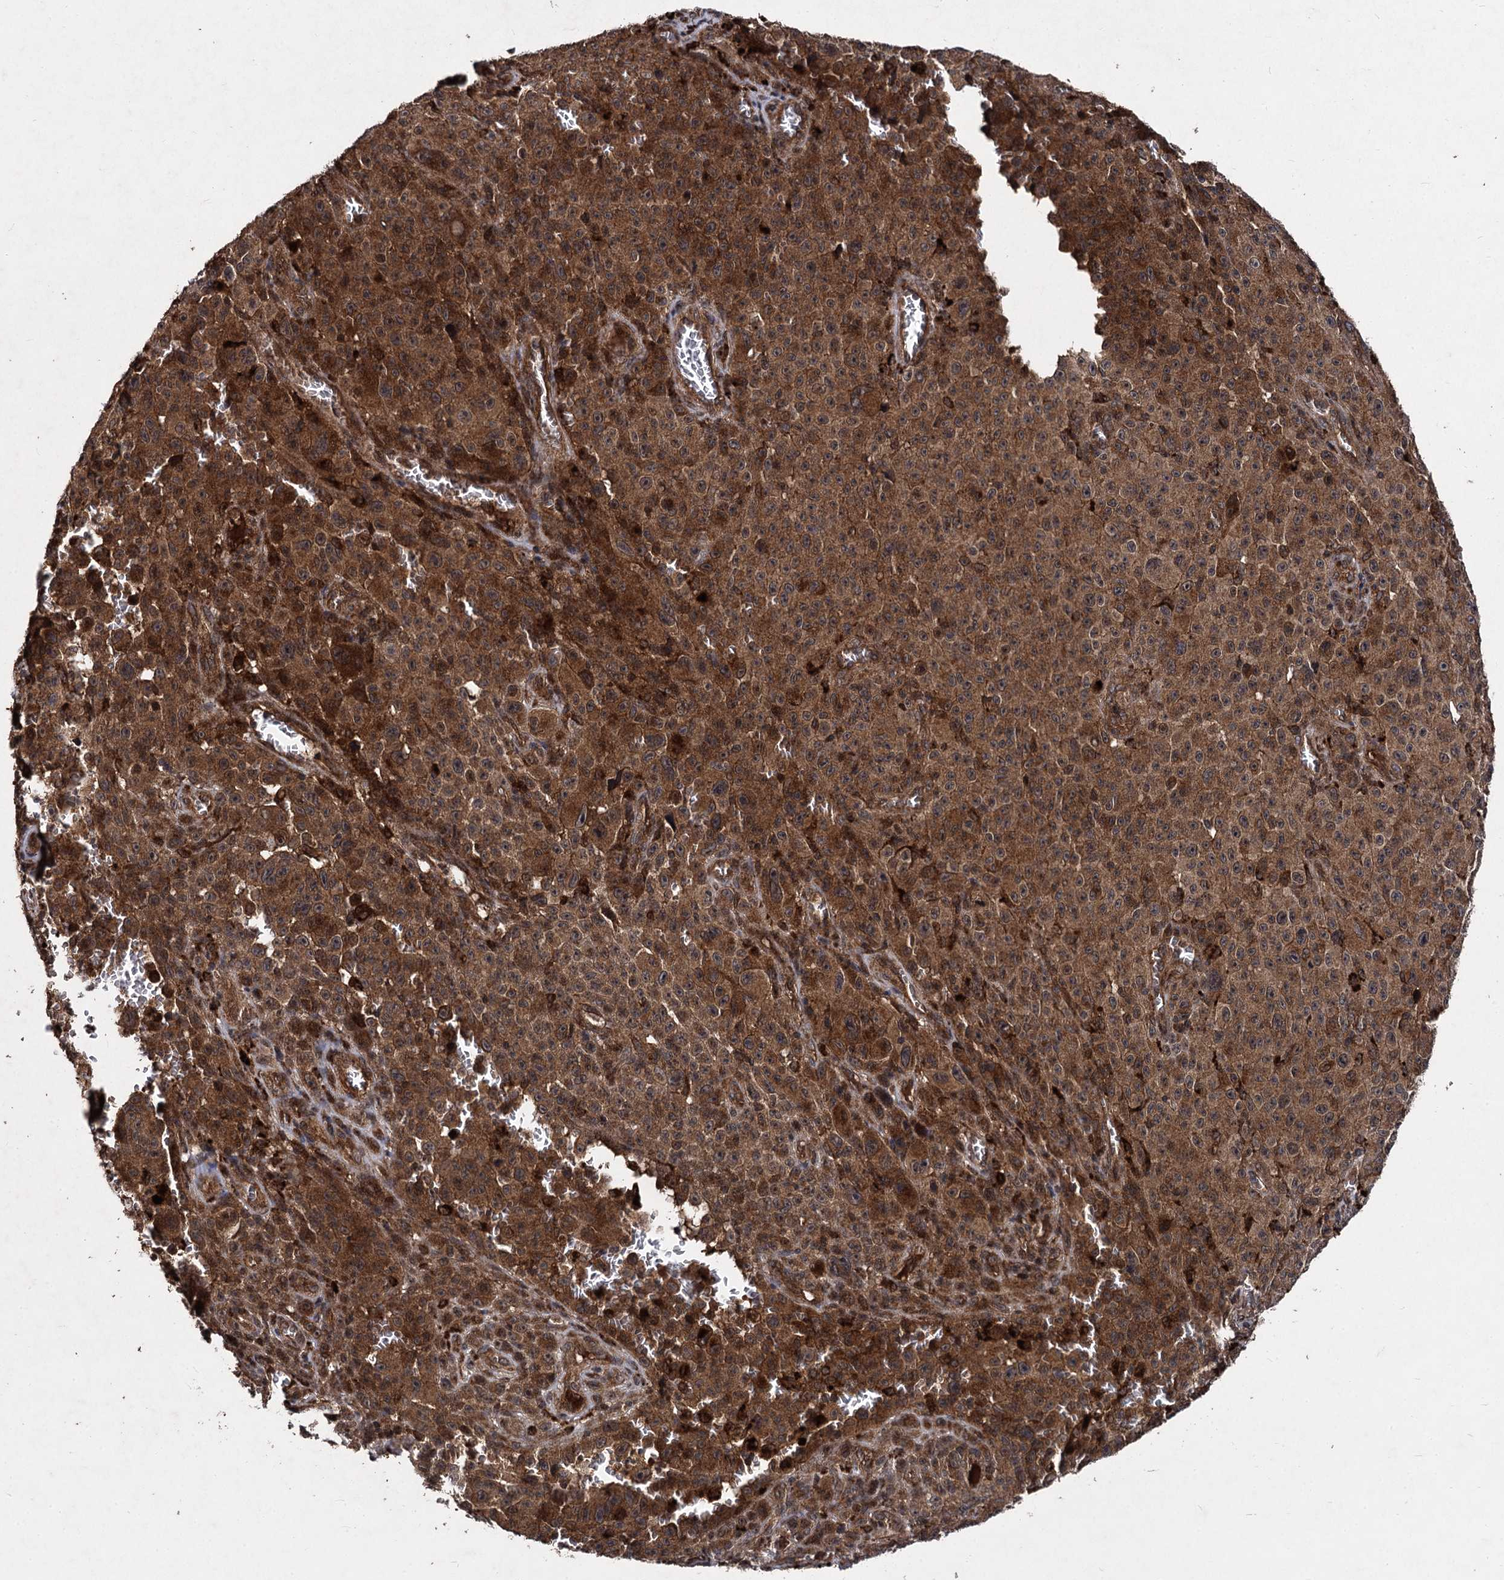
{"staining": {"intensity": "moderate", "quantity": ">75%", "location": "cytoplasmic/membranous"}, "tissue": "melanoma", "cell_type": "Tumor cells", "image_type": "cancer", "snomed": [{"axis": "morphology", "description": "Malignant melanoma, NOS"}, {"axis": "topography", "description": "Skin"}], "caption": "Immunohistochemistry (IHC) staining of melanoma, which reveals medium levels of moderate cytoplasmic/membranous staining in approximately >75% of tumor cells indicating moderate cytoplasmic/membranous protein expression. The staining was performed using DAB (brown) for protein detection and nuclei were counterstained in hematoxylin (blue).", "gene": "BCL2L2", "patient": {"sex": "female", "age": 82}}